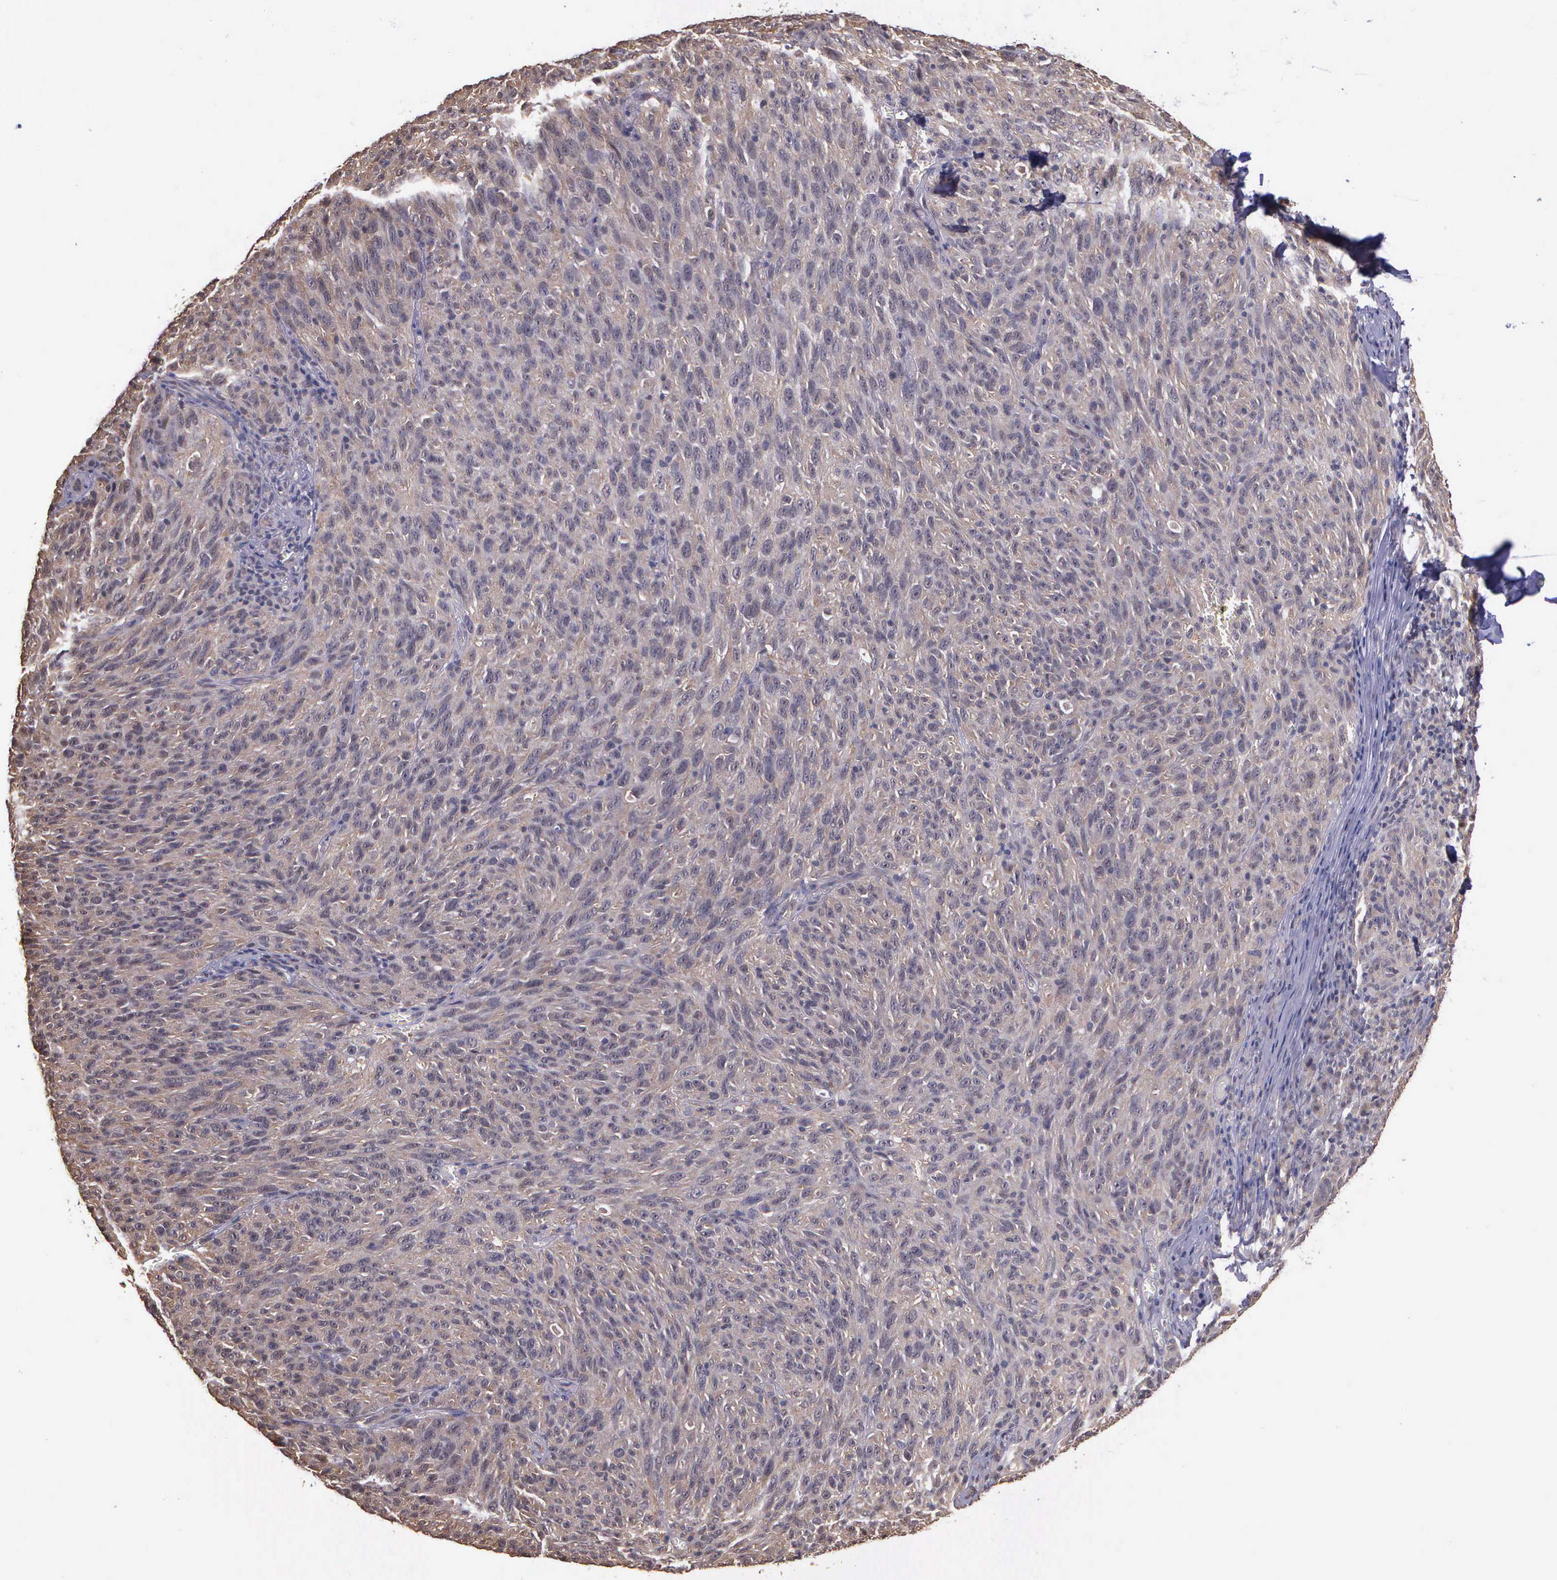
{"staining": {"intensity": "weak", "quantity": ">75%", "location": "cytoplasmic/membranous"}, "tissue": "melanoma", "cell_type": "Tumor cells", "image_type": "cancer", "snomed": [{"axis": "morphology", "description": "Malignant melanoma, NOS"}, {"axis": "topography", "description": "Skin"}], "caption": "The image reveals staining of melanoma, revealing weak cytoplasmic/membranous protein positivity (brown color) within tumor cells. Ihc stains the protein in brown and the nuclei are stained blue.", "gene": "PSMC1", "patient": {"sex": "male", "age": 76}}